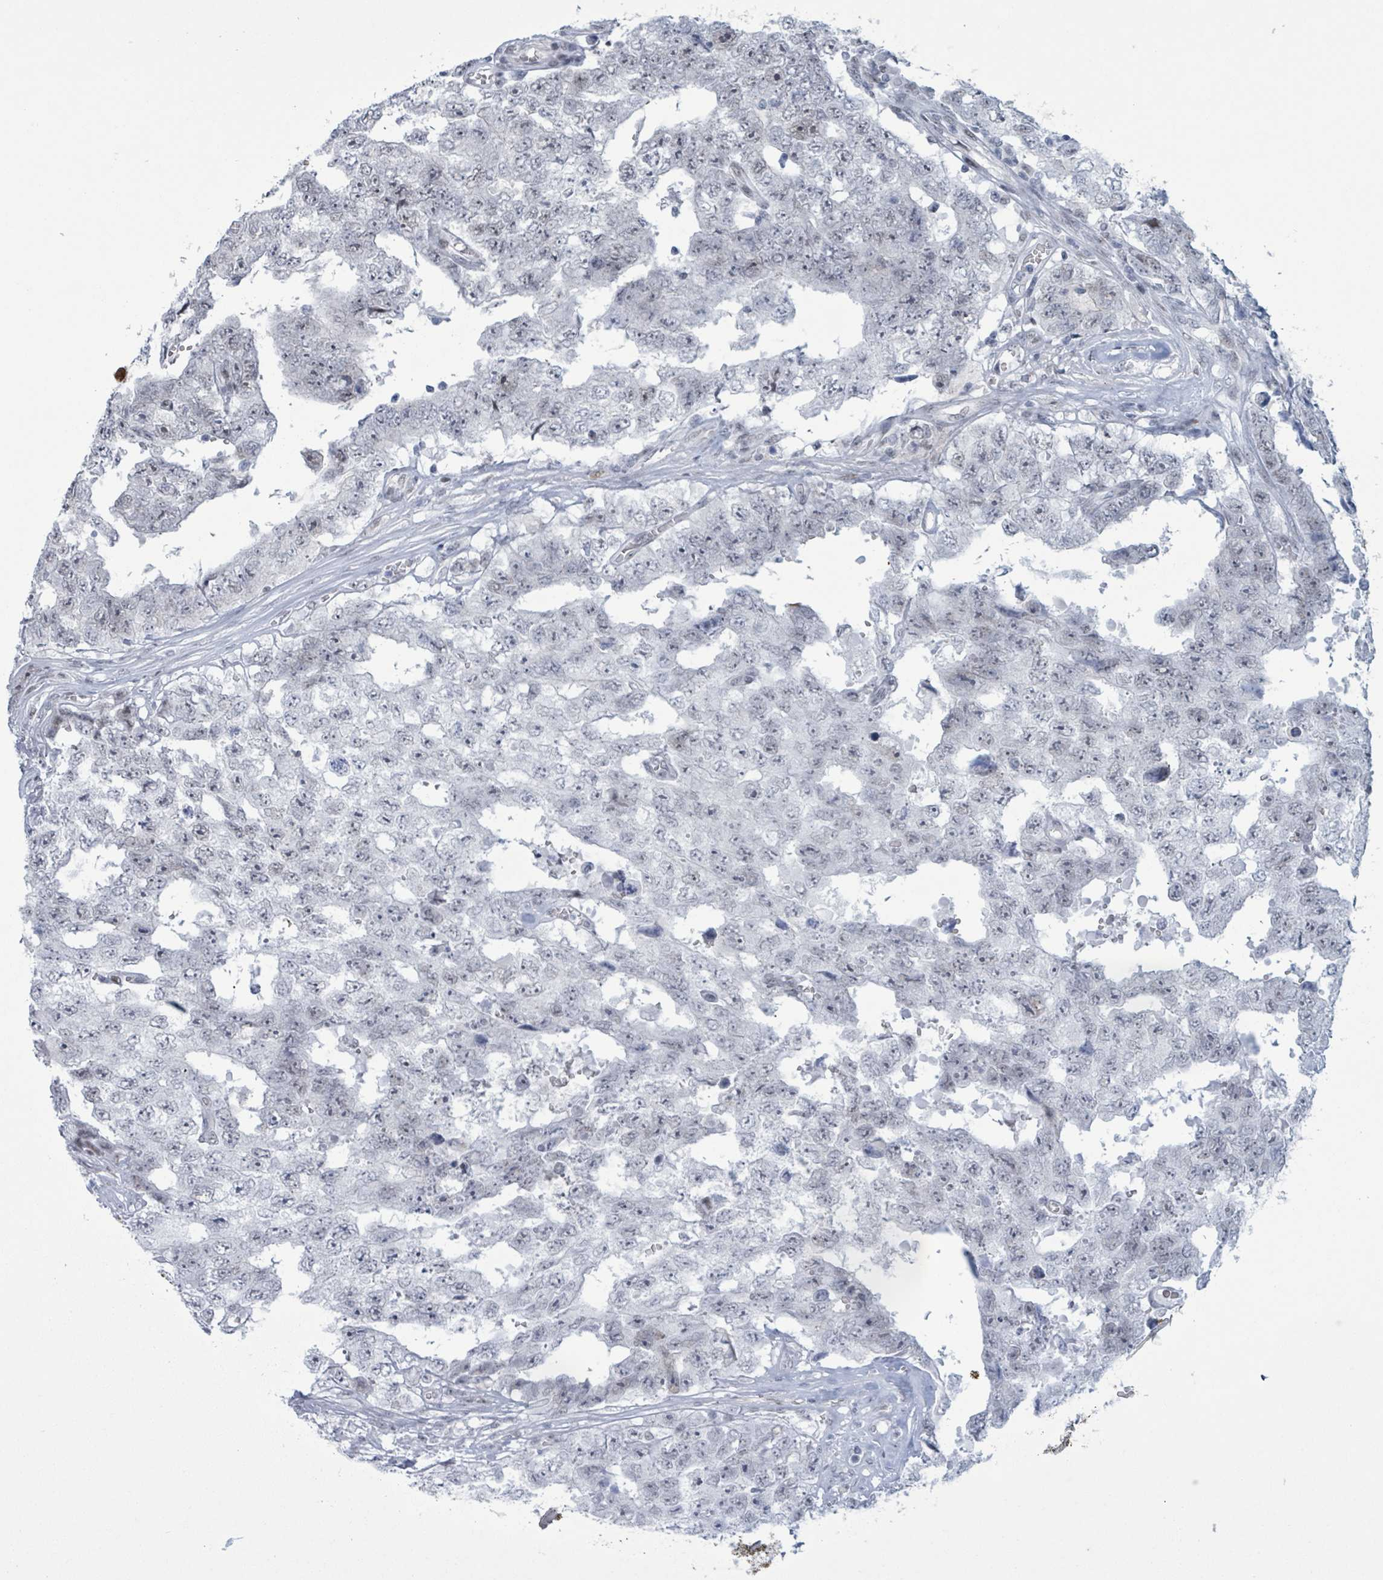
{"staining": {"intensity": "negative", "quantity": "none", "location": "none"}, "tissue": "testis cancer", "cell_type": "Tumor cells", "image_type": "cancer", "snomed": [{"axis": "morphology", "description": "Normal tissue, NOS"}, {"axis": "morphology", "description": "Carcinoma, Embryonal, NOS"}, {"axis": "topography", "description": "Testis"}, {"axis": "topography", "description": "Epididymis"}], "caption": "An IHC image of testis embryonal carcinoma is shown. There is no staining in tumor cells of testis embryonal carcinoma.", "gene": "CT45A5", "patient": {"sex": "male", "age": 25}}